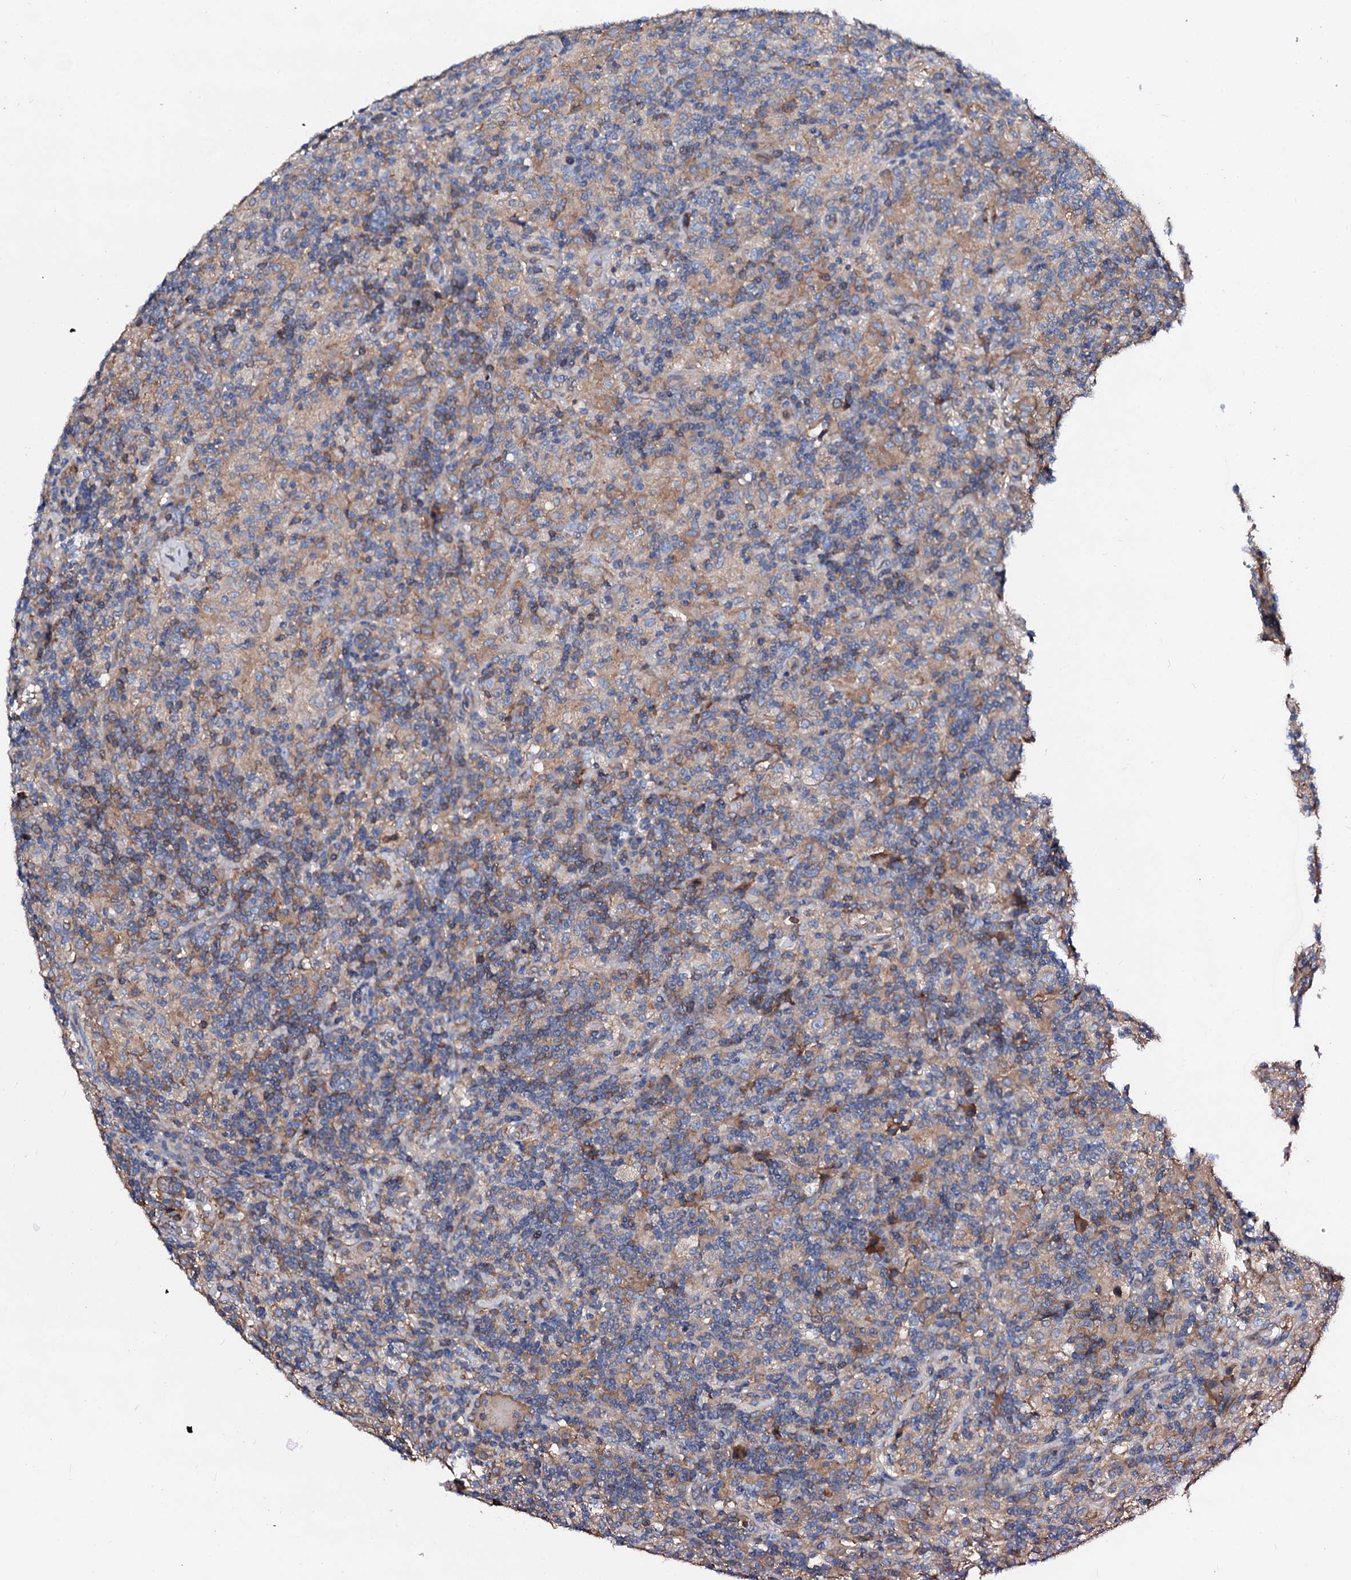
{"staining": {"intensity": "negative", "quantity": "none", "location": "none"}, "tissue": "lymphoma", "cell_type": "Tumor cells", "image_type": "cancer", "snomed": [{"axis": "morphology", "description": "Hodgkin's disease, NOS"}, {"axis": "topography", "description": "Lymph node"}], "caption": "Image shows no significant protein staining in tumor cells of lymphoma. (DAB (3,3'-diaminobenzidine) IHC, high magnification).", "gene": "CSKMT", "patient": {"sex": "male", "age": 70}}